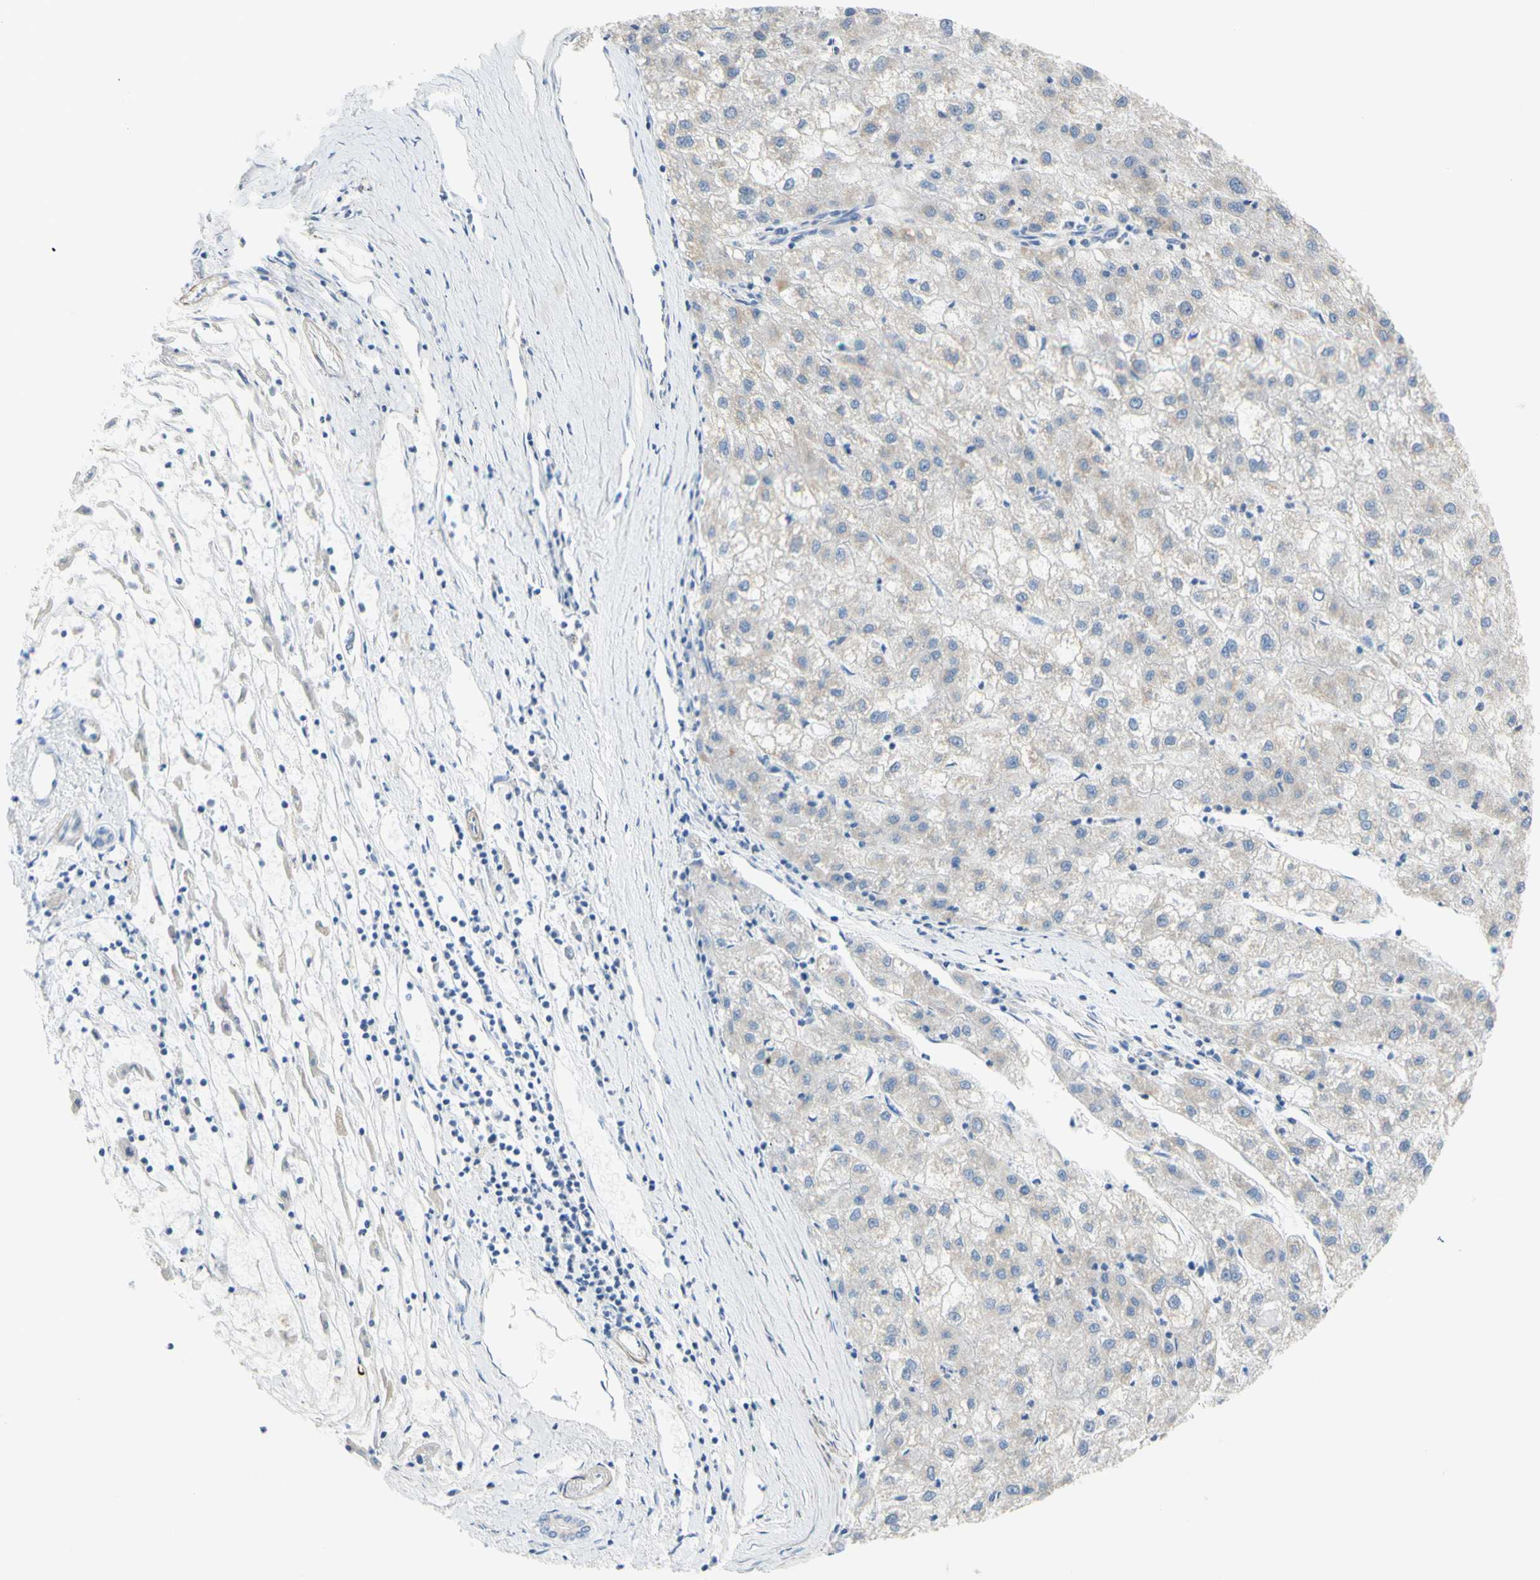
{"staining": {"intensity": "negative", "quantity": "none", "location": "none"}, "tissue": "liver cancer", "cell_type": "Tumor cells", "image_type": "cancer", "snomed": [{"axis": "morphology", "description": "Carcinoma, Hepatocellular, NOS"}, {"axis": "topography", "description": "Liver"}], "caption": "The image shows no significant staining in tumor cells of liver hepatocellular carcinoma. Nuclei are stained in blue.", "gene": "RETREG2", "patient": {"sex": "male", "age": 72}}